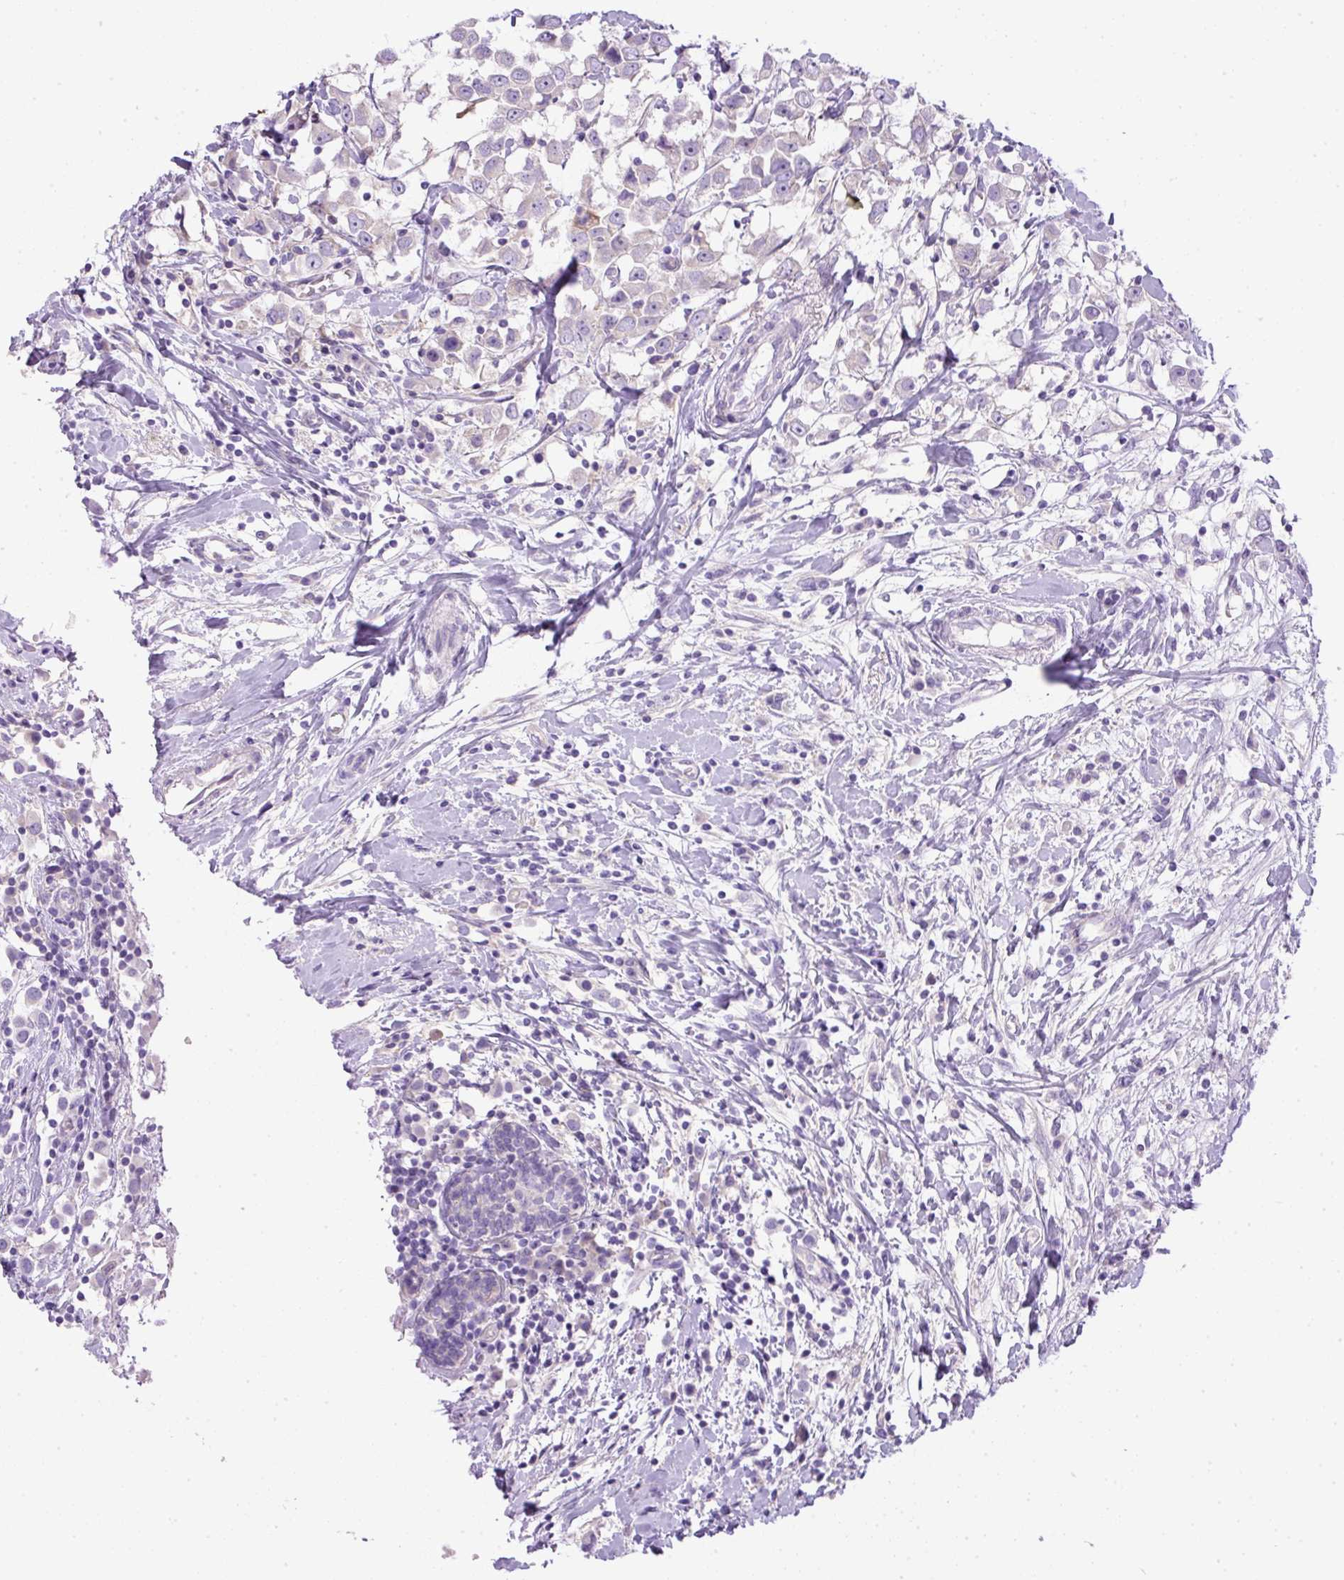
{"staining": {"intensity": "negative", "quantity": "none", "location": "none"}, "tissue": "breast cancer", "cell_type": "Tumor cells", "image_type": "cancer", "snomed": [{"axis": "morphology", "description": "Duct carcinoma"}, {"axis": "topography", "description": "Breast"}], "caption": "The IHC image has no significant expression in tumor cells of breast intraductal carcinoma tissue.", "gene": "DAPK1", "patient": {"sex": "female", "age": 61}}